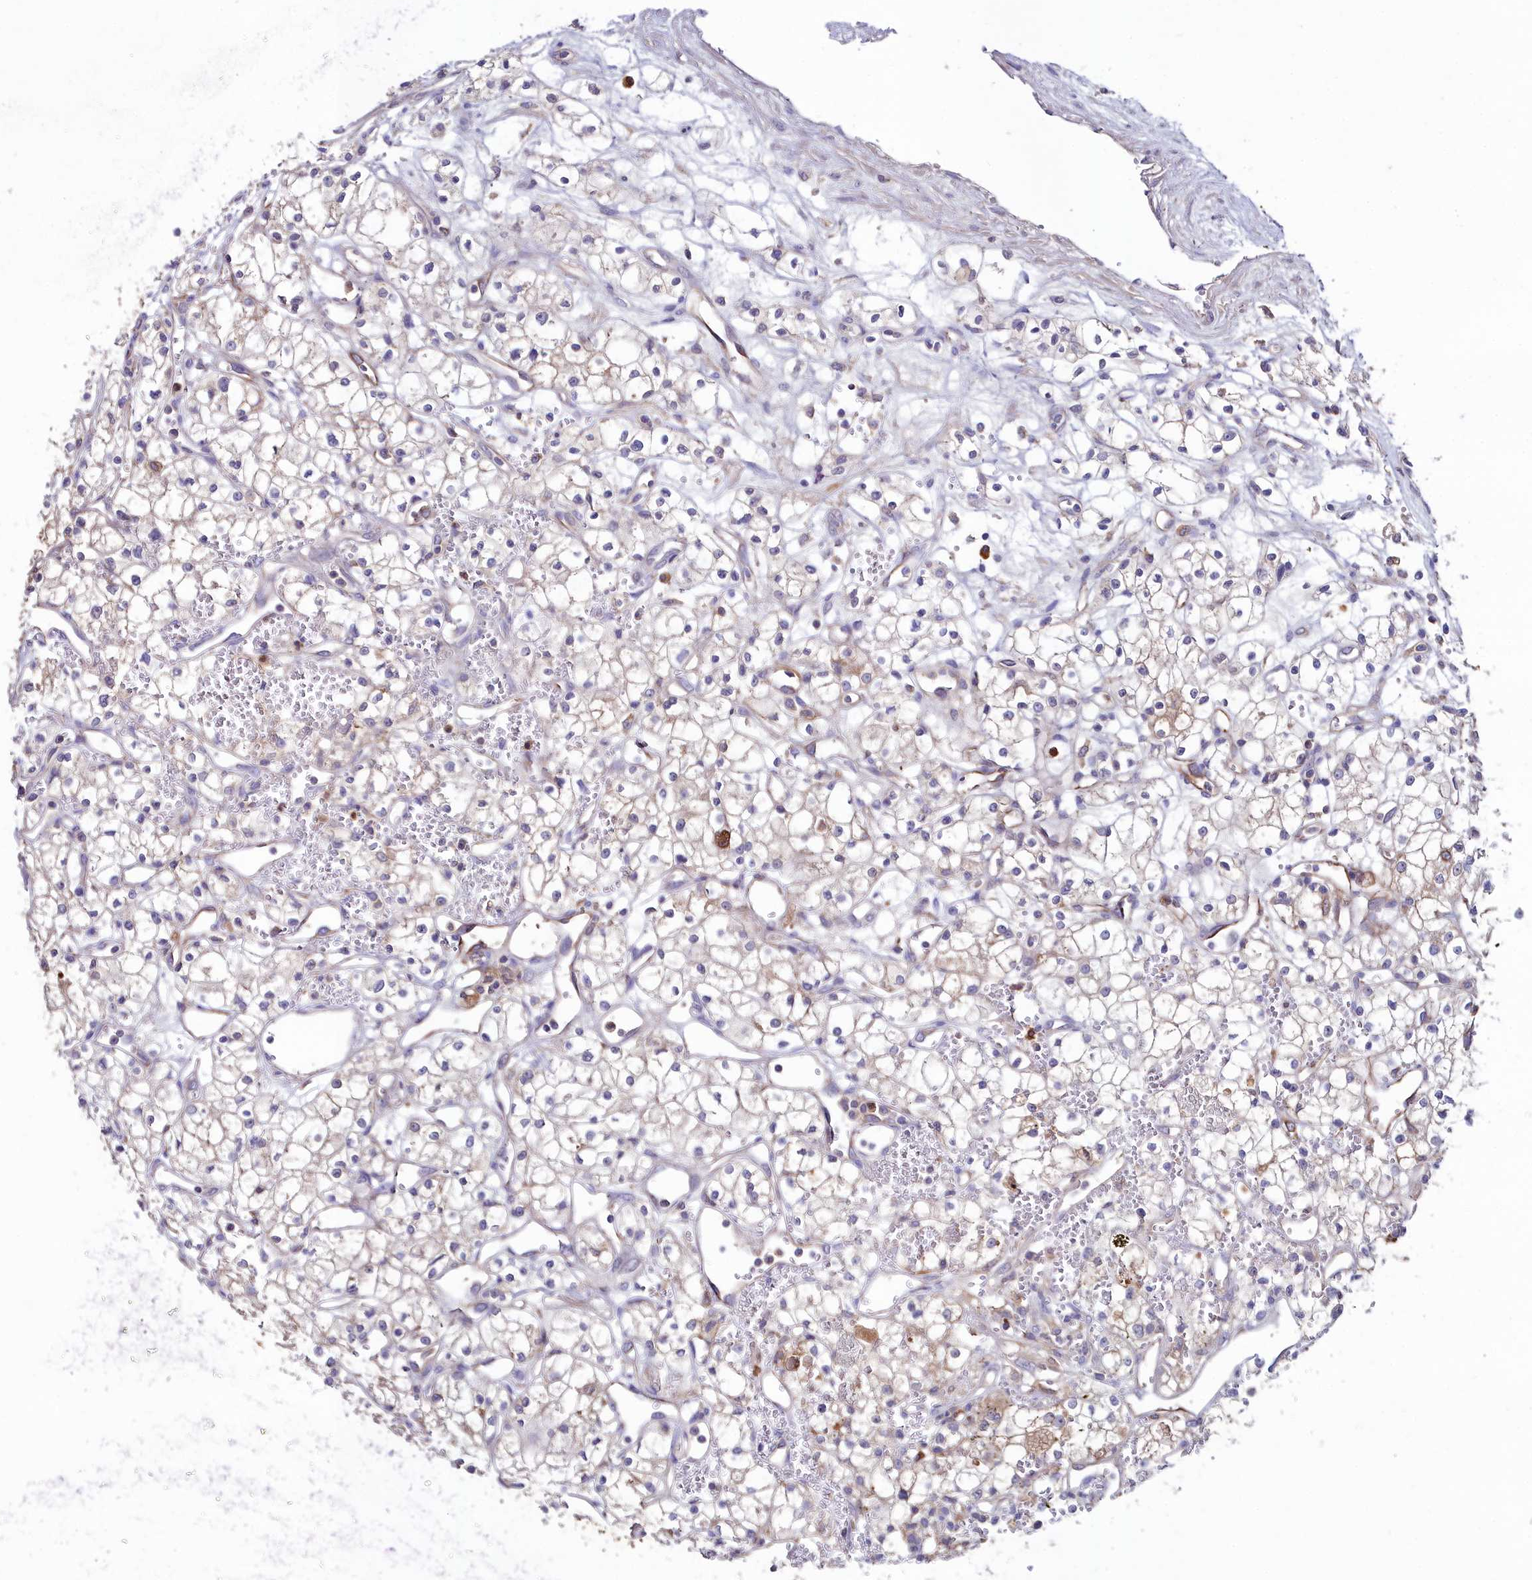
{"staining": {"intensity": "negative", "quantity": "none", "location": "none"}, "tissue": "renal cancer", "cell_type": "Tumor cells", "image_type": "cancer", "snomed": [{"axis": "morphology", "description": "Adenocarcinoma, NOS"}, {"axis": "topography", "description": "Kidney"}], "caption": "Tumor cells show no significant protein expression in renal cancer. (DAB (3,3'-diaminobenzidine) IHC with hematoxylin counter stain).", "gene": "AMBRA1", "patient": {"sex": "male", "age": 59}}